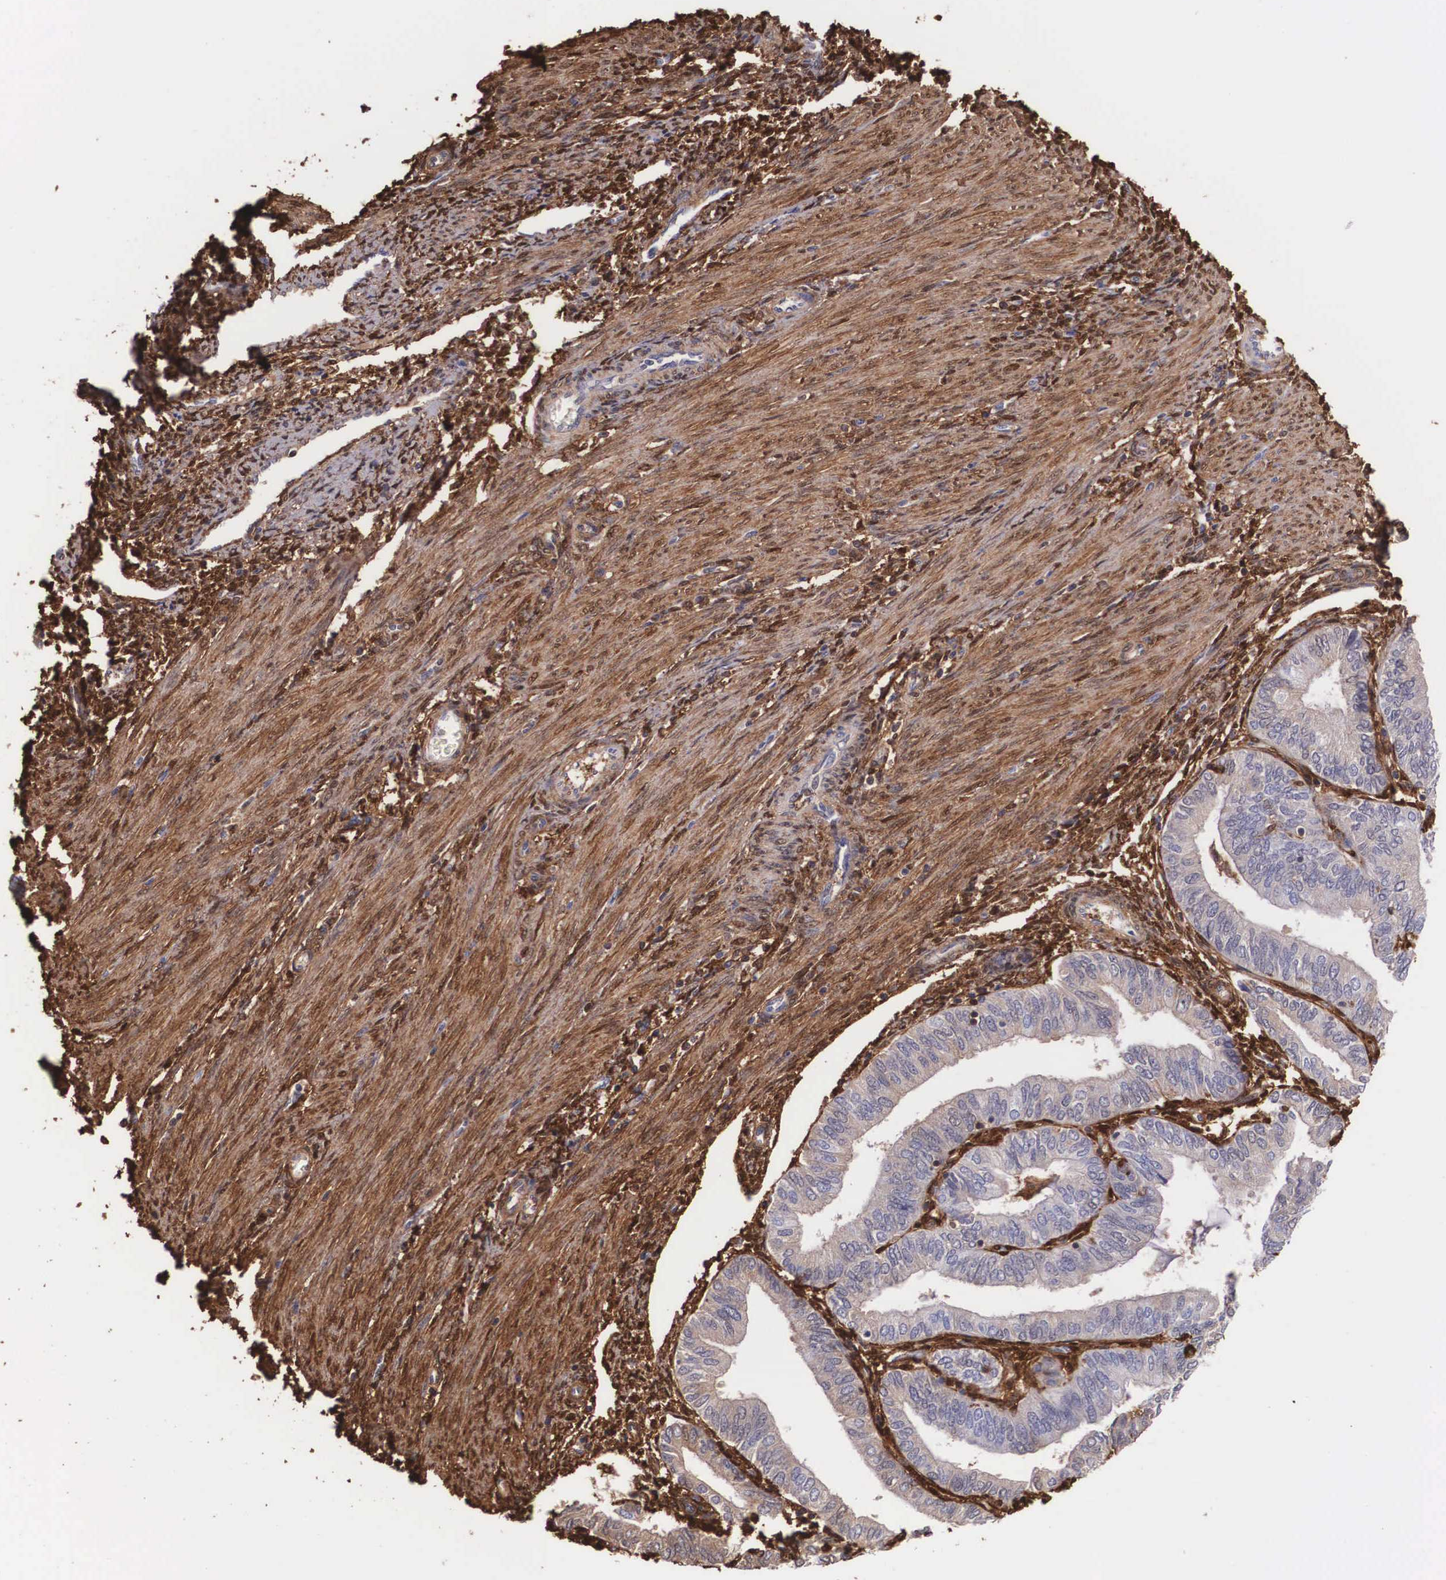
{"staining": {"intensity": "negative", "quantity": "none", "location": "none"}, "tissue": "endometrial cancer", "cell_type": "Tumor cells", "image_type": "cancer", "snomed": [{"axis": "morphology", "description": "Adenocarcinoma, NOS"}, {"axis": "topography", "description": "Endometrium"}], "caption": "Immunohistochemical staining of endometrial cancer exhibits no significant staining in tumor cells.", "gene": "LGALS1", "patient": {"sex": "female", "age": 51}}